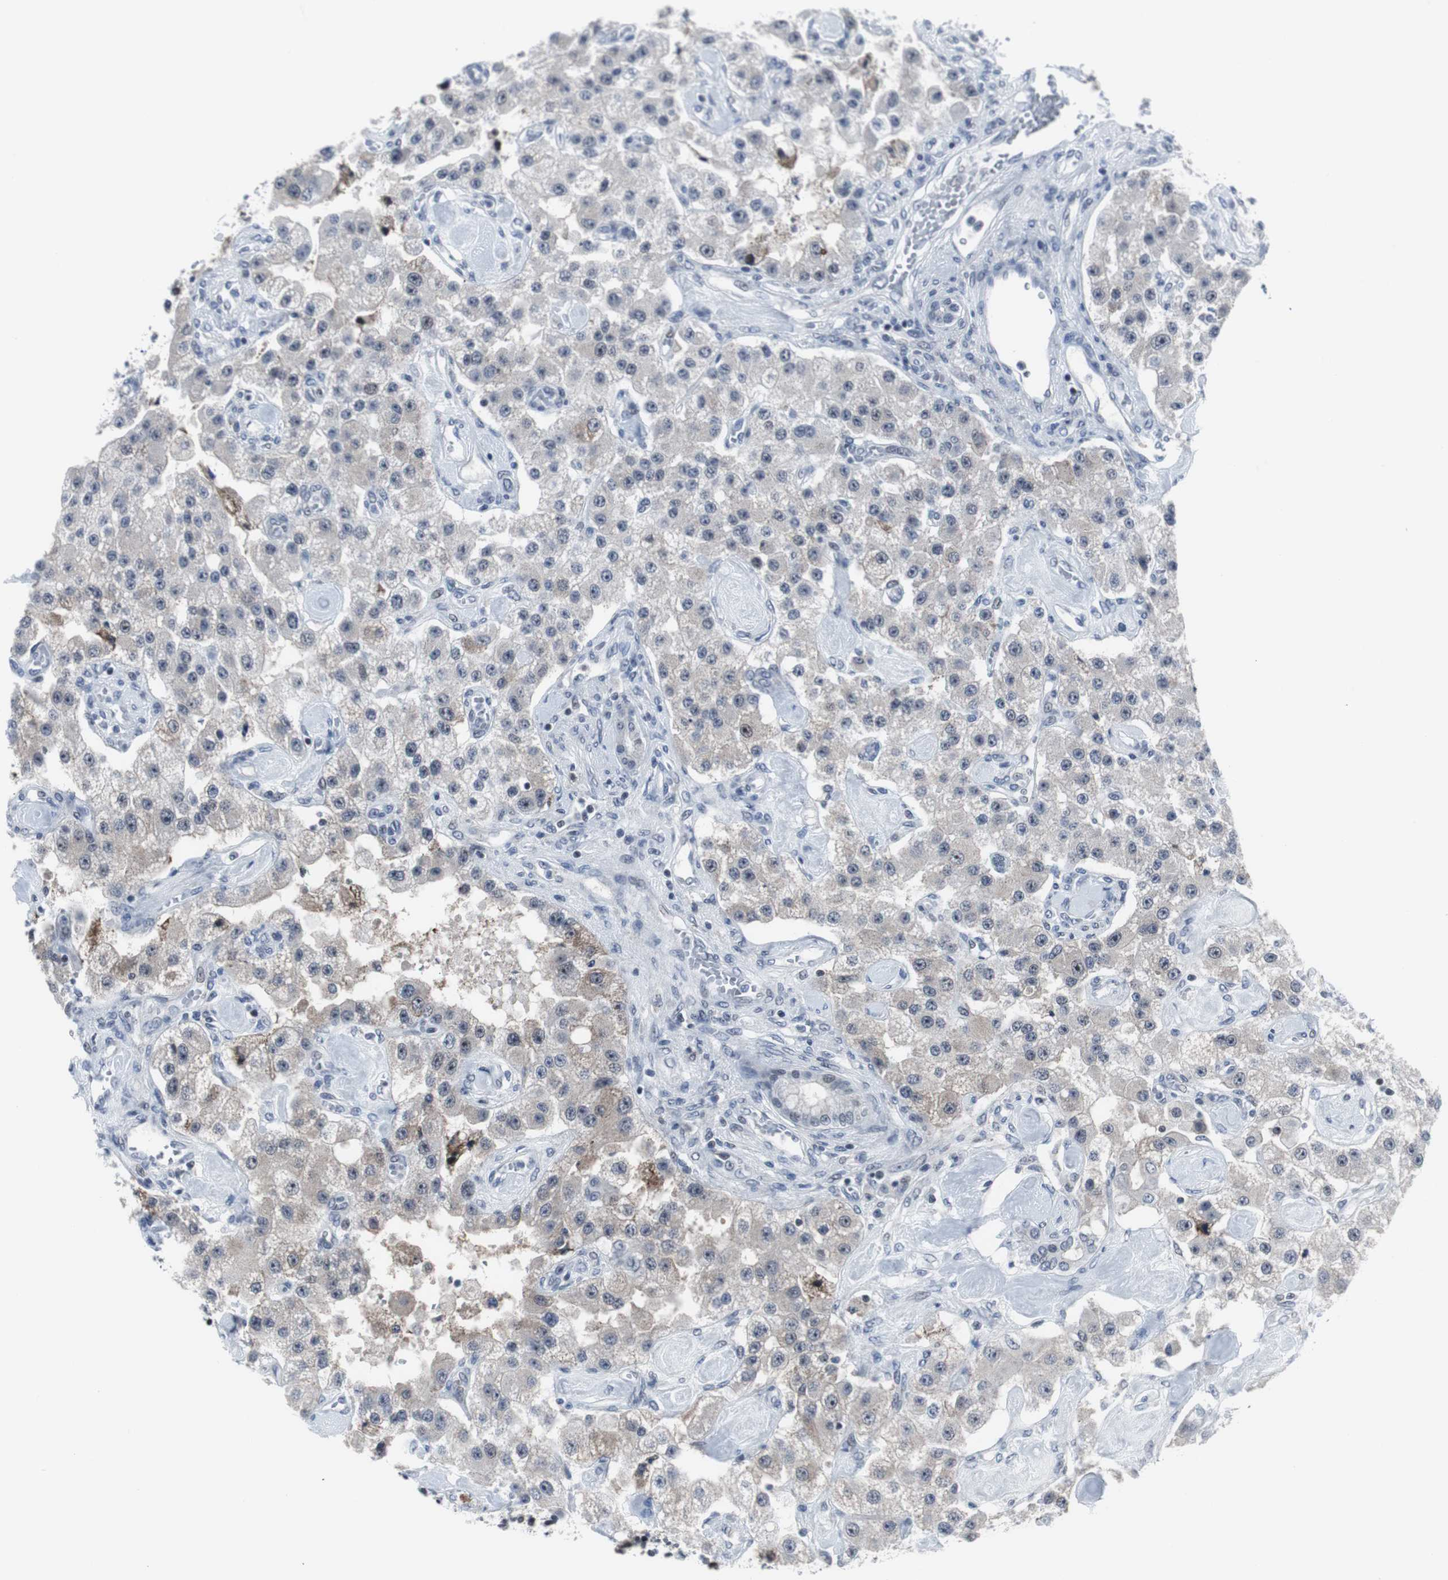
{"staining": {"intensity": "weak", "quantity": "<25%", "location": "cytoplasmic/membranous"}, "tissue": "carcinoid", "cell_type": "Tumor cells", "image_type": "cancer", "snomed": [{"axis": "morphology", "description": "Carcinoid, malignant, NOS"}, {"axis": "topography", "description": "Pancreas"}], "caption": "Immunohistochemical staining of human carcinoid shows no significant positivity in tumor cells. (DAB (3,3'-diaminobenzidine) immunohistochemistry (IHC) visualized using brightfield microscopy, high magnification).", "gene": "DOK1", "patient": {"sex": "male", "age": 41}}